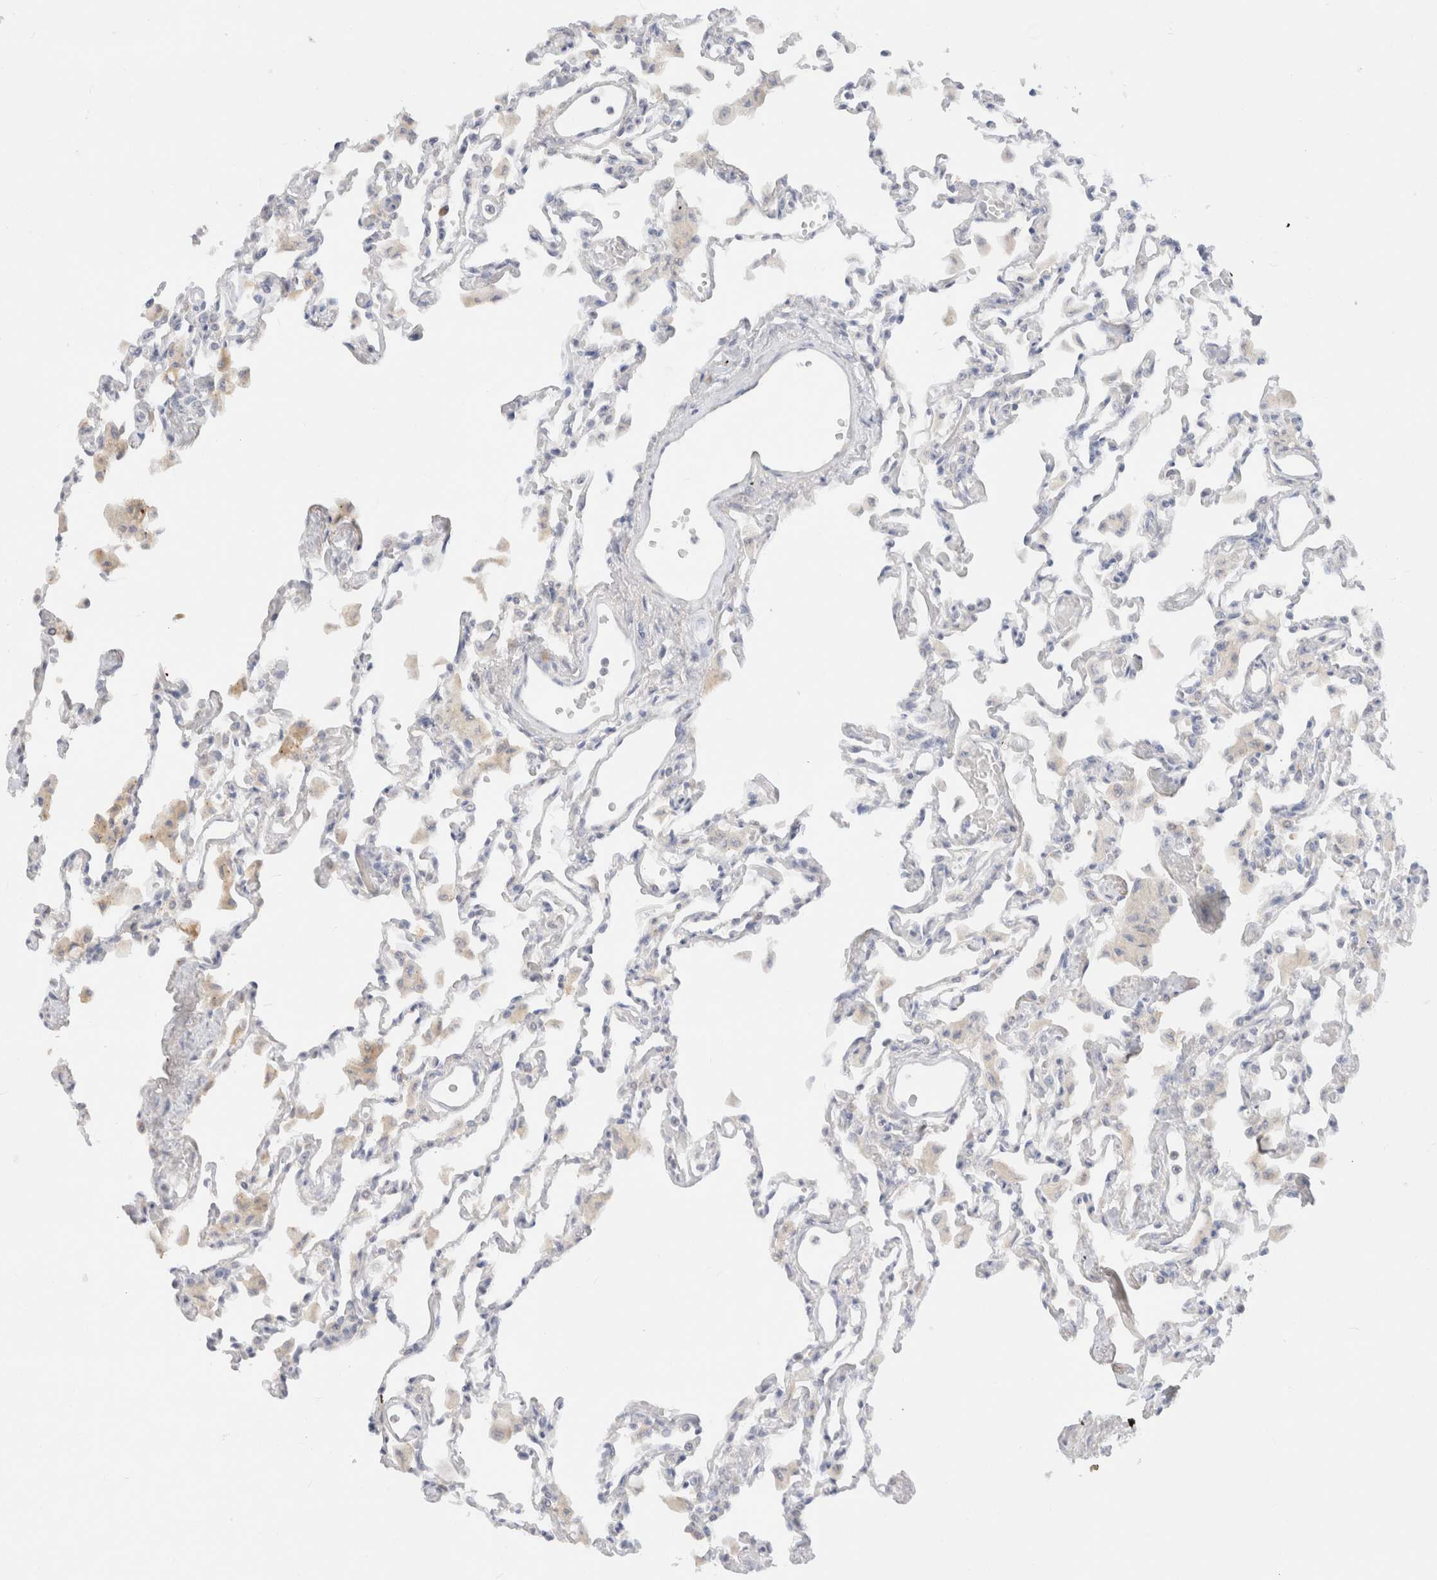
{"staining": {"intensity": "negative", "quantity": "none", "location": "none"}, "tissue": "lung", "cell_type": "Alveolar cells", "image_type": "normal", "snomed": [{"axis": "morphology", "description": "Normal tissue, NOS"}, {"axis": "topography", "description": "Bronchus"}, {"axis": "topography", "description": "Lung"}], "caption": "Alveolar cells show no significant protein positivity in benign lung.", "gene": "EFCAB13", "patient": {"sex": "female", "age": 49}}